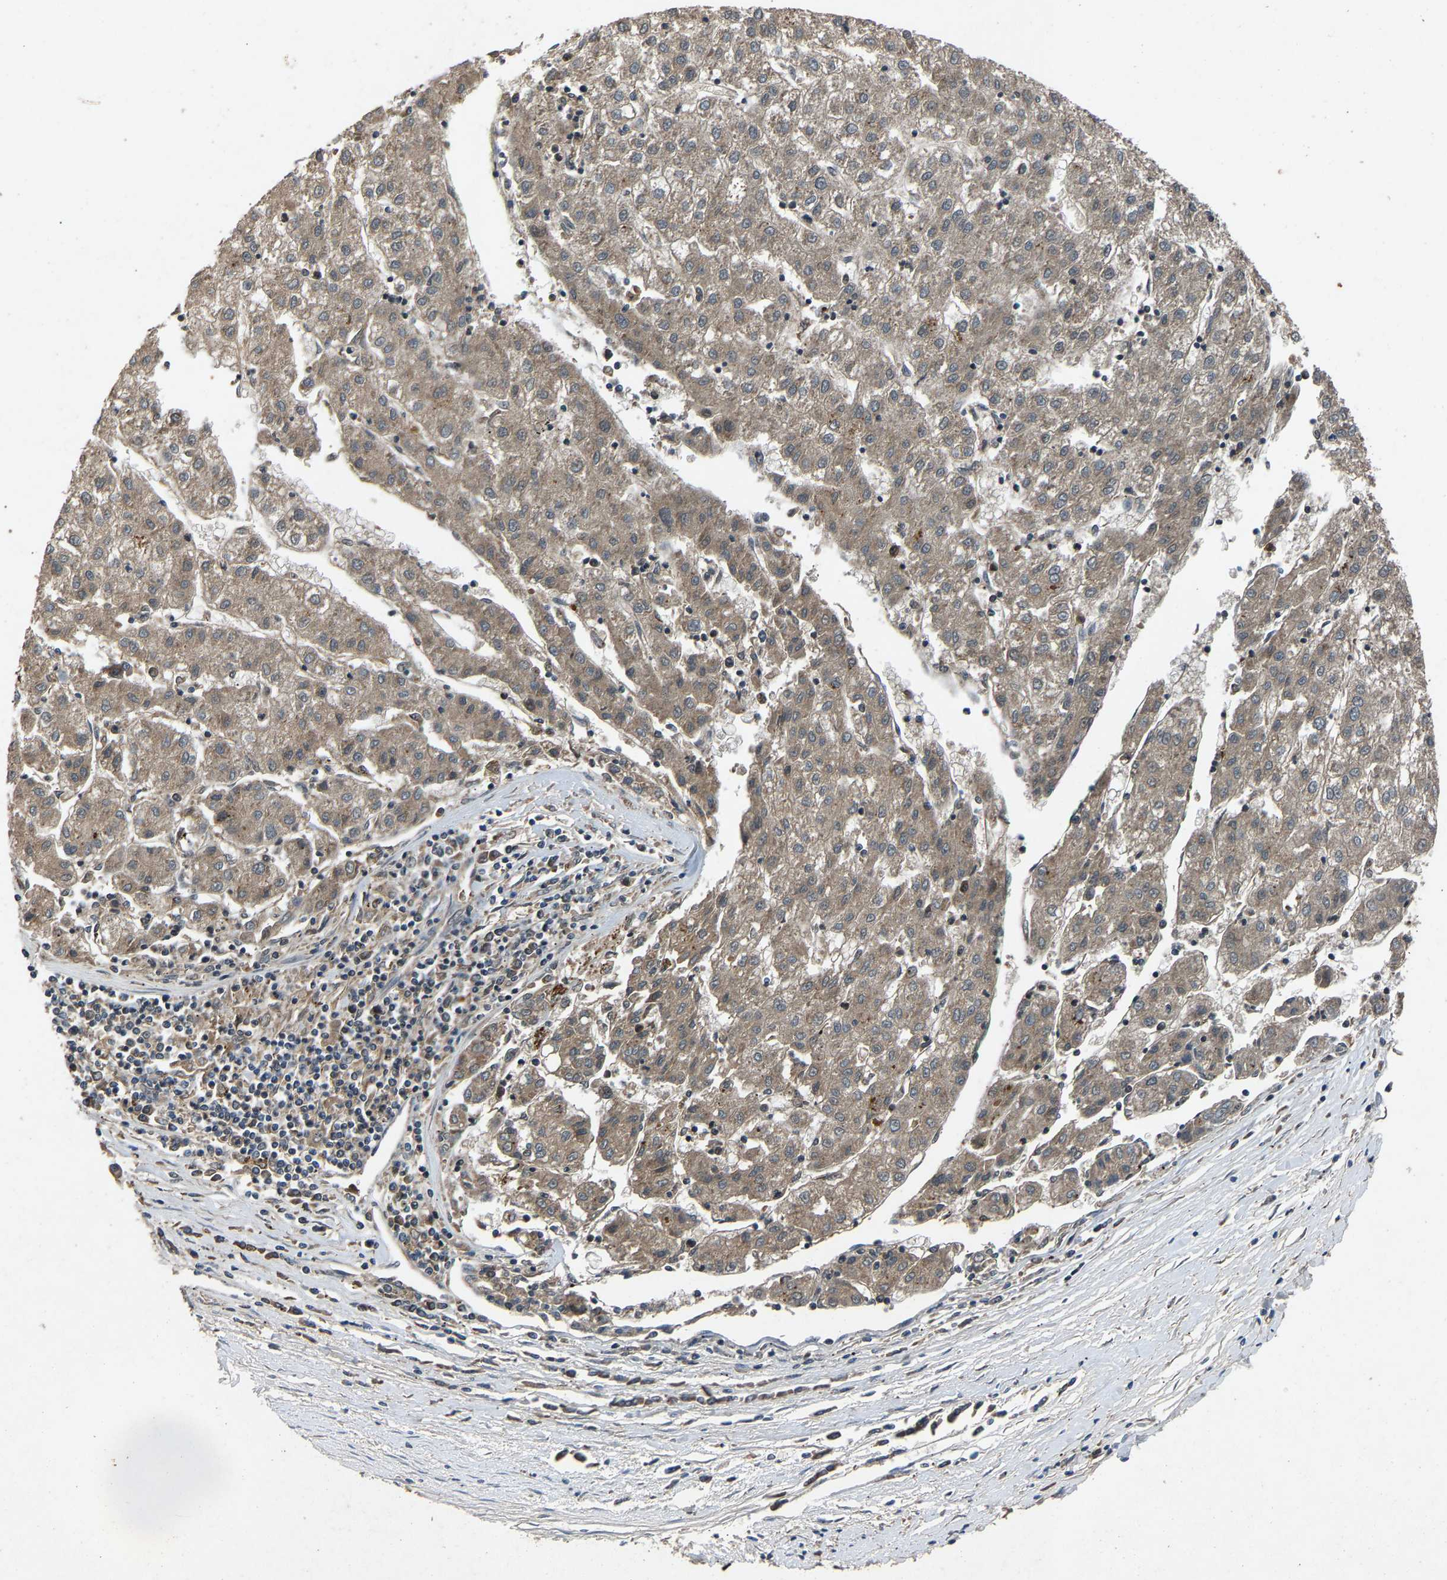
{"staining": {"intensity": "weak", "quantity": ">75%", "location": "cytoplasmic/membranous"}, "tissue": "liver cancer", "cell_type": "Tumor cells", "image_type": "cancer", "snomed": [{"axis": "morphology", "description": "Carcinoma, Hepatocellular, NOS"}, {"axis": "topography", "description": "Liver"}], "caption": "This image demonstrates immunohistochemistry (IHC) staining of human liver cancer, with low weak cytoplasmic/membranous expression in about >75% of tumor cells.", "gene": "PPID", "patient": {"sex": "male", "age": 72}}